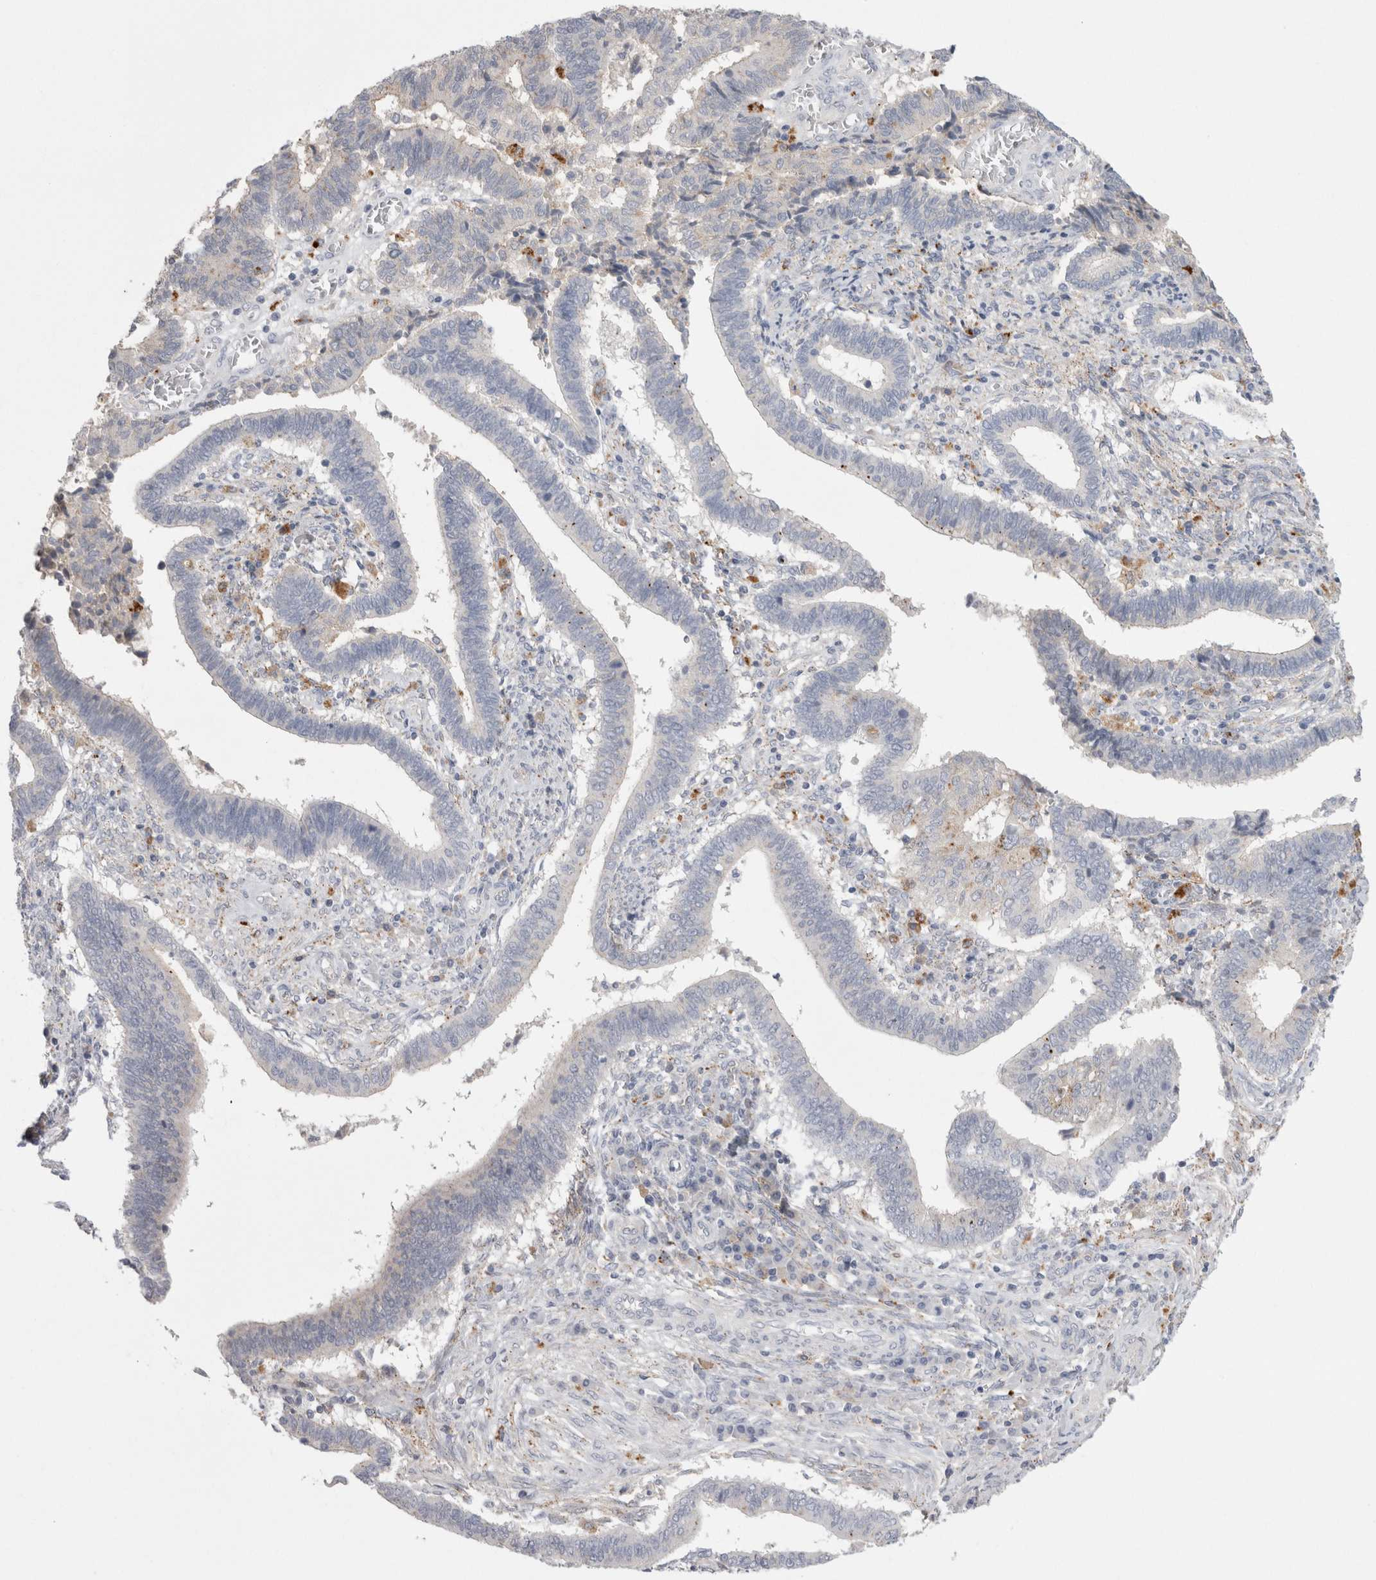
{"staining": {"intensity": "negative", "quantity": "none", "location": "none"}, "tissue": "cervical cancer", "cell_type": "Tumor cells", "image_type": "cancer", "snomed": [{"axis": "morphology", "description": "Adenocarcinoma, NOS"}, {"axis": "topography", "description": "Cervix"}], "caption": "High magnification brightfield microscopy of cervical adenocarcinoma stained with DAB (3,3'-diaminobenzidine) (brown) and counterstained with hematoxylin (blue): tumor cells show no significant positivity.", "gene": "EPDR1", "patient": {"sex": "female", "age": 44}}